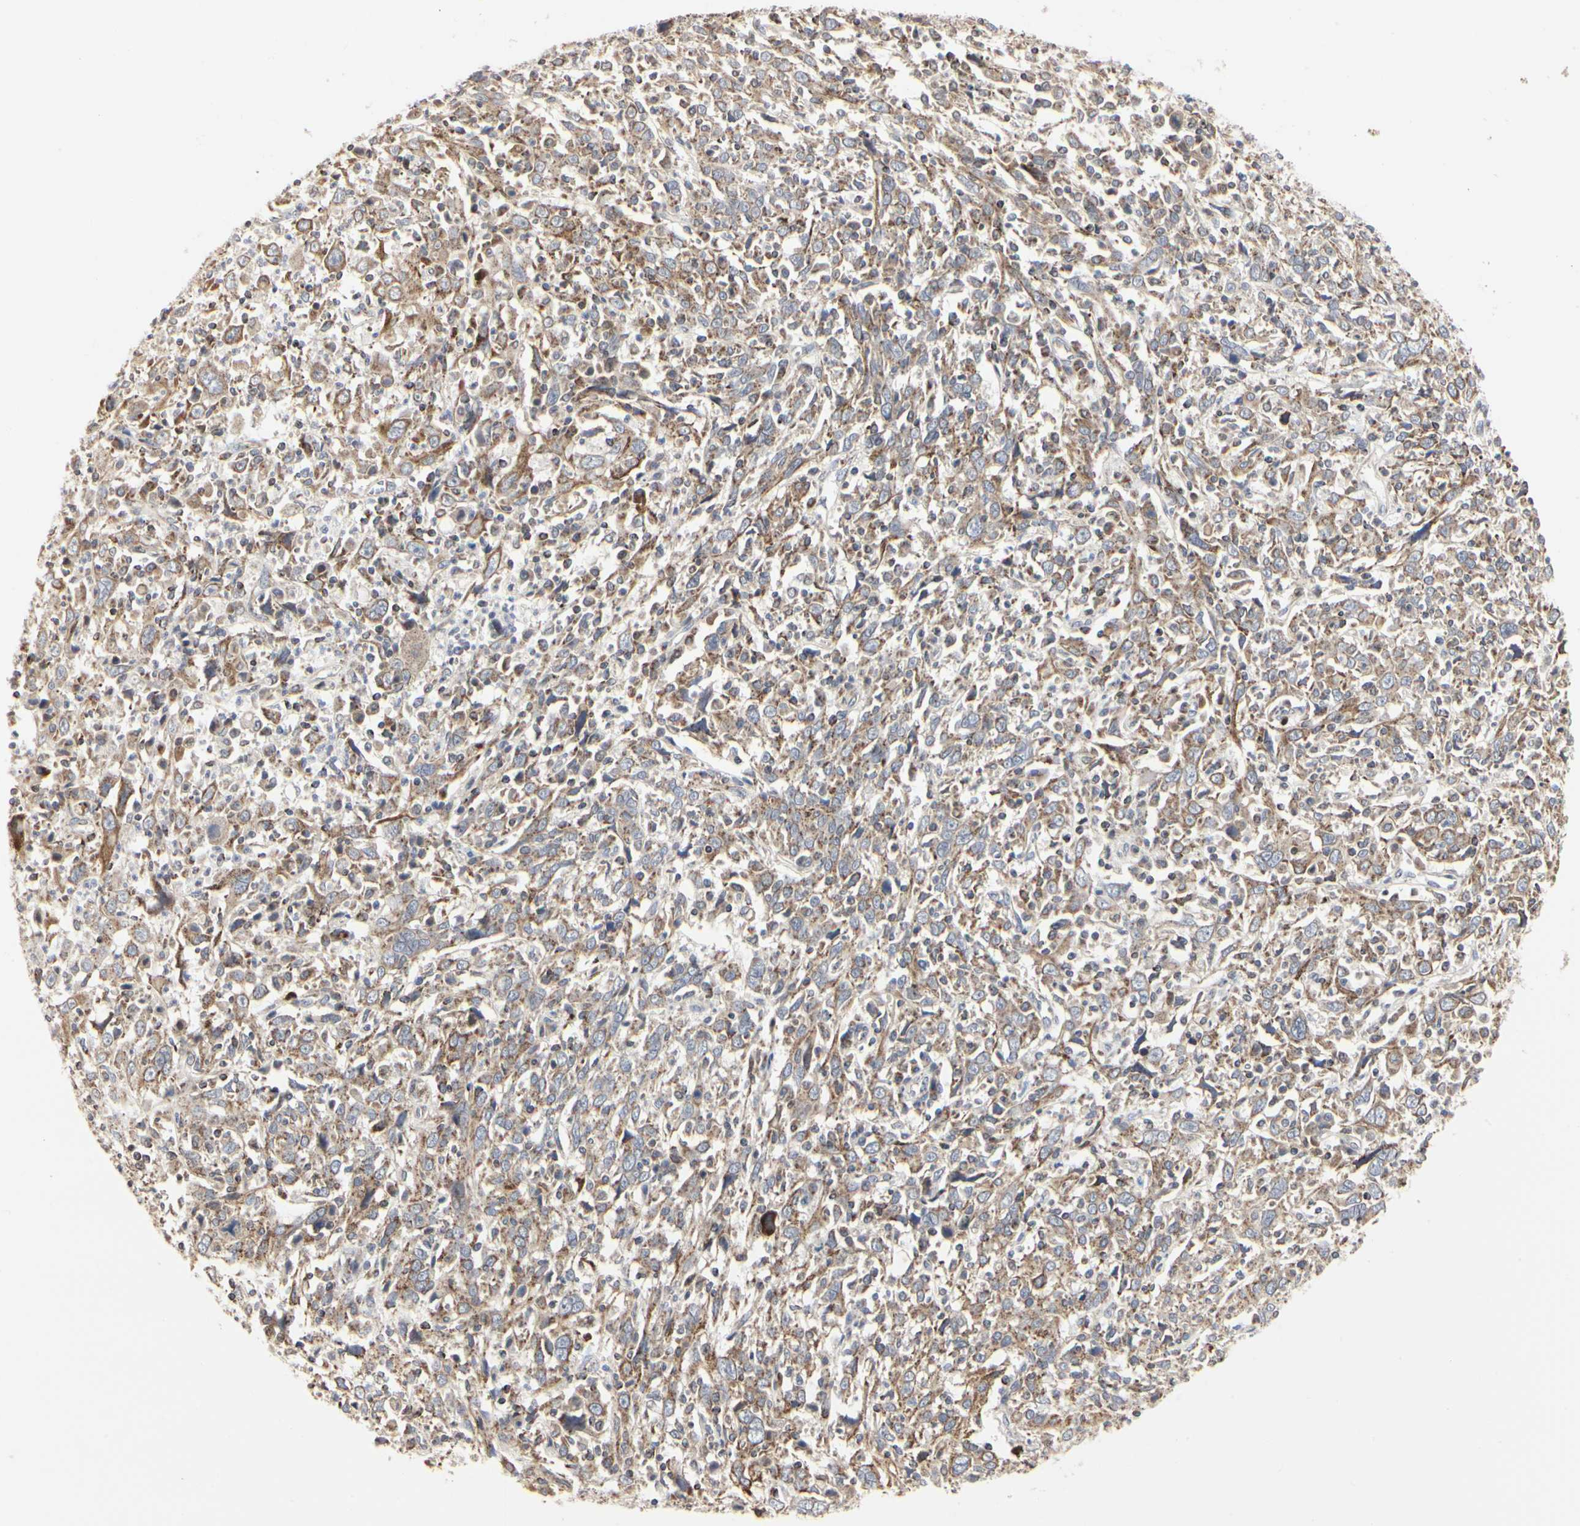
{"staining": {"intensity": "weak", "quantity": ">75%", "location": "cytoplasmic/membranous"}, "tissue": "cervical cancer", "cell_type": "Tumor cells", "image_type": "cancer", "snomed": [{"axis": "morphology", "description": "Squamous cell carcinoma, NOS"}, {"axis": "topography", "description": "Cervix"}], "caption": "Immunohistochemical staining of cervical squamous cell carcinoma exhibits low levels of weak cytoplasmic/membranous expression in approximately >75% of tumor cells.", "gene": "TSKU", "patient": {"sex": "female", "age": 46}}